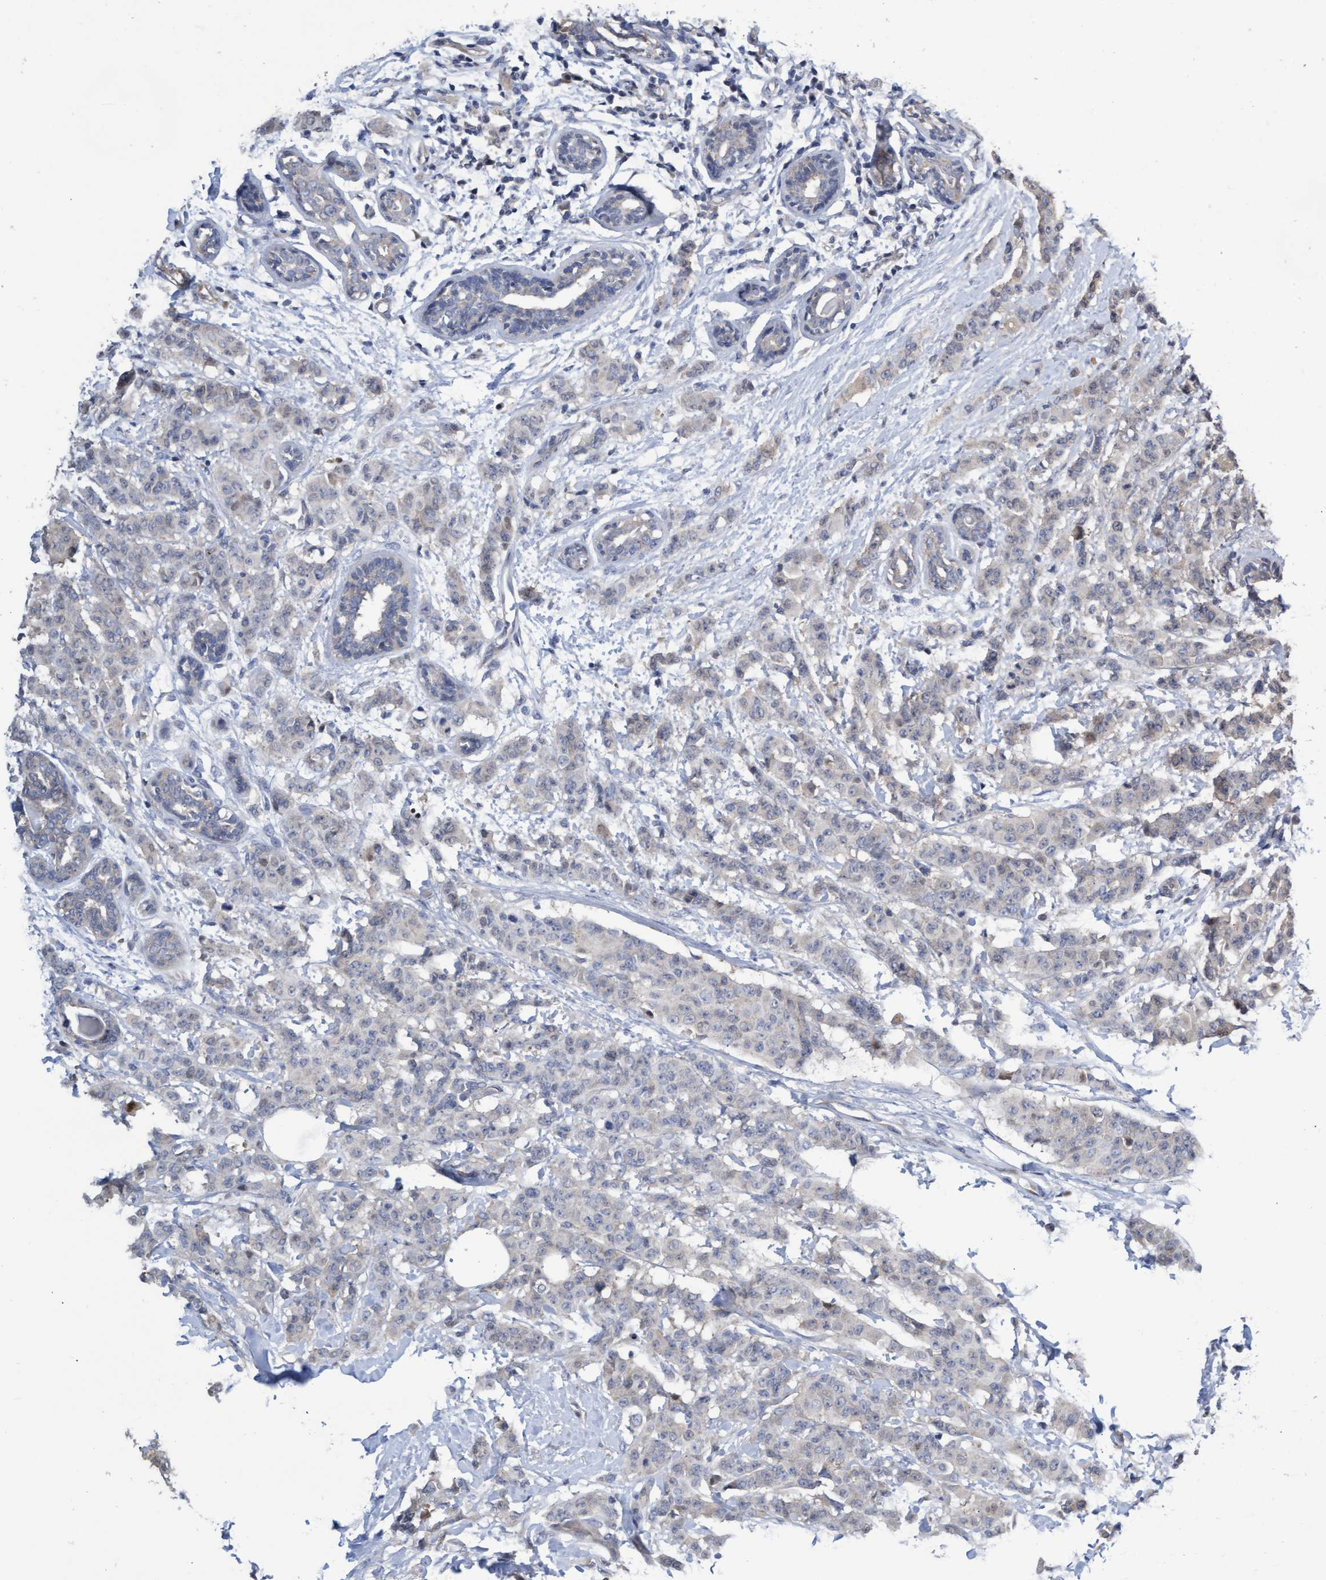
{"staining": {"intensity": "weak", "quantity": "25%-75%", "location": "cytoplasmic/membranous"}, "tissue": "breast cancer", "cell_type": "Tumor cells", "image_type": "cancer", "snomed": [{"axis": "morphology", "description": "Normal tissue, NOS"}, {"axis": "morphology", "description": "Duct carcinoma"}, {"axis": "topography", "description": "Breast"}], "caption": "There is low levels of weak cytoplasmic/membranous expression in tumor cells of breast infiltrating ductal carcinoma, as demonstrated by immunohistochemical staining (brown color).", "gene": "ABCF2", "patient": {"sex": "female", "age": 40}}